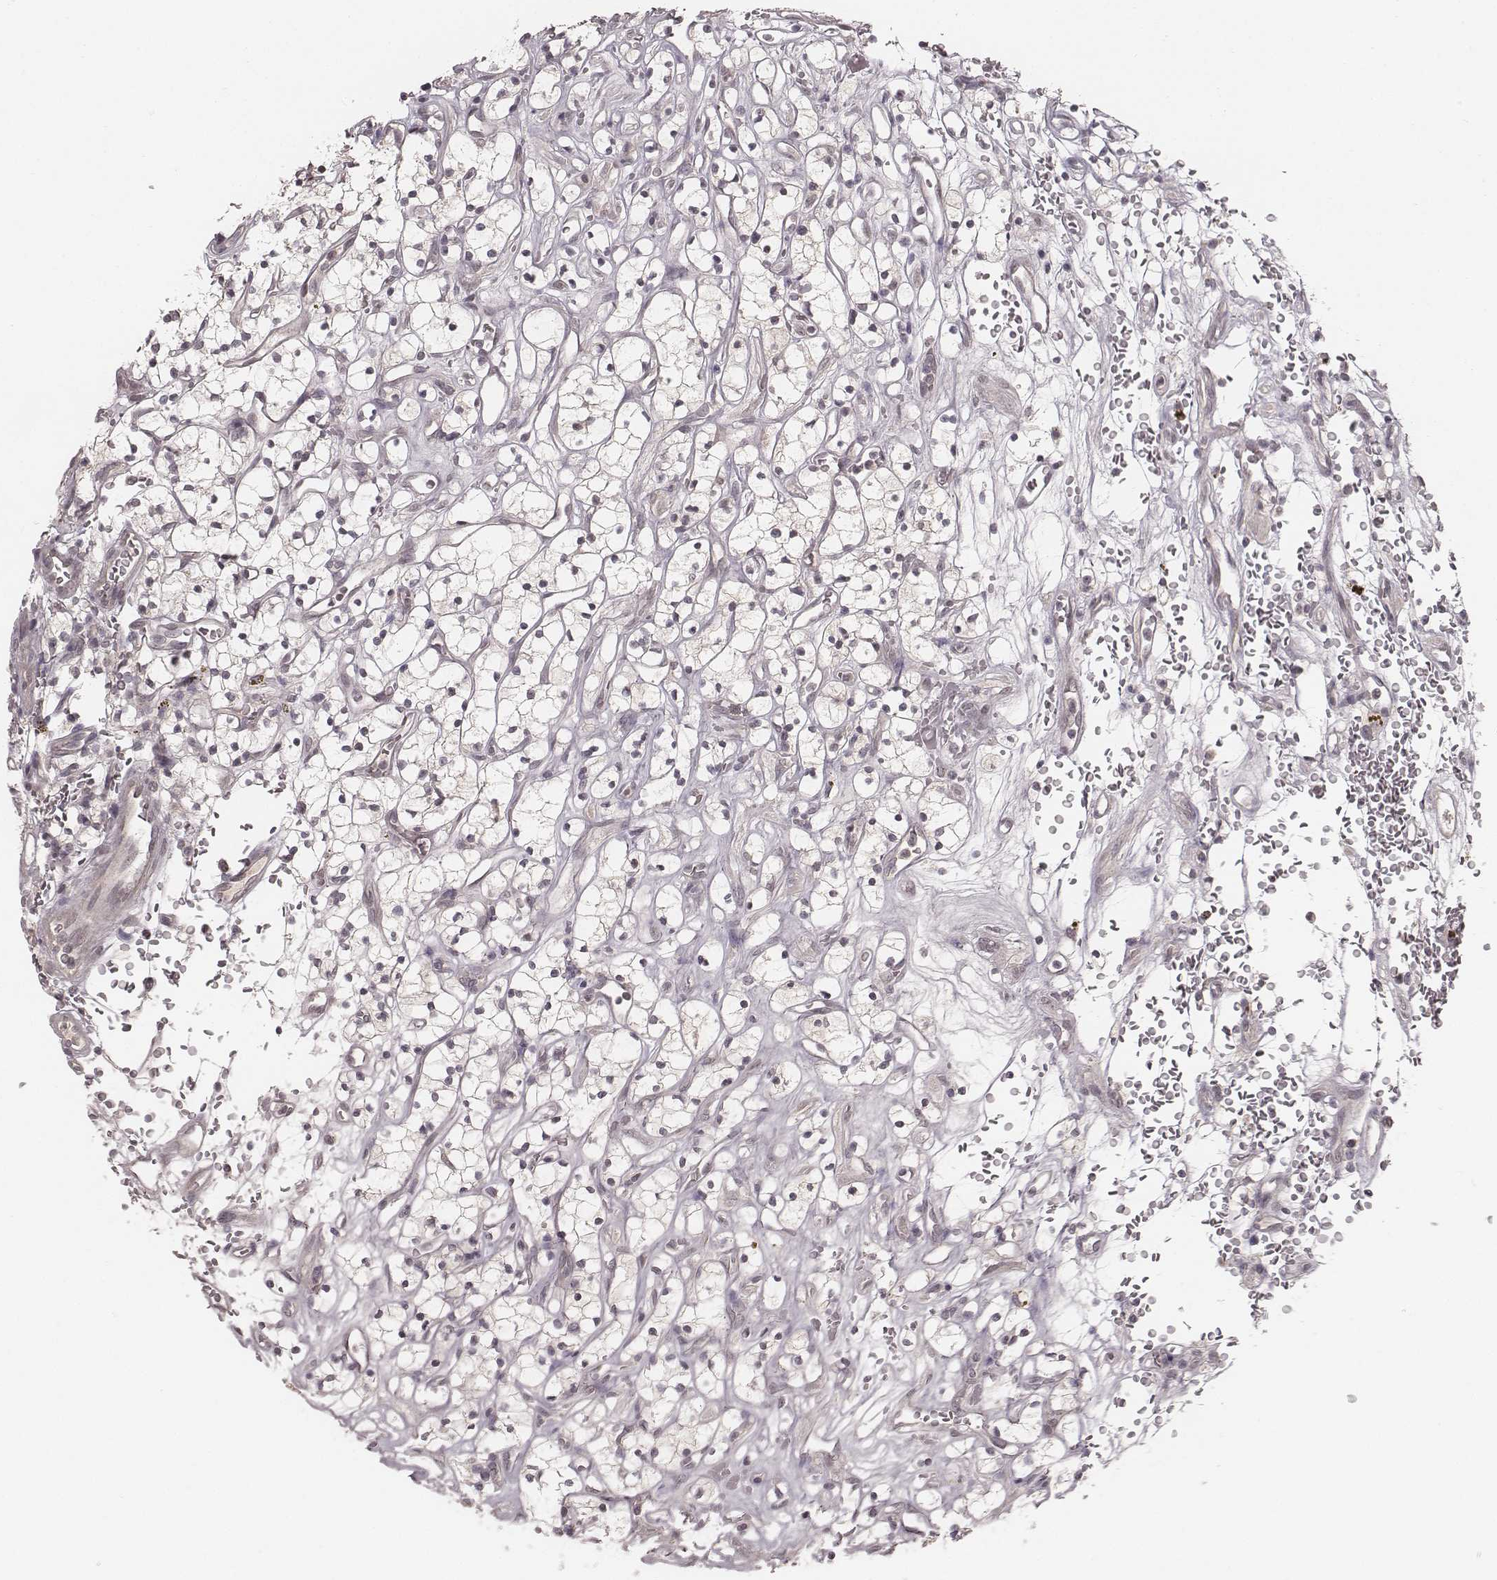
{"staining": {"intensity": "negative", "quantity": "none", "location": "none"}, "tissue": "renal cancer", "cell_type": "Tumor cells", "image_type": "cancer", "snomed": [{"axis": "morphology", "description": "Adenocarcinoma, NOS"}, {"axis": "topography", "description": "Kidney"}], "caption": "Immunohistochemical staining of renal cancer (adenocarcinoma) exhibits no significant positivity in tumor cells.", "gene": "LY6K", "patient": {"sex": "female", "age": 64}}